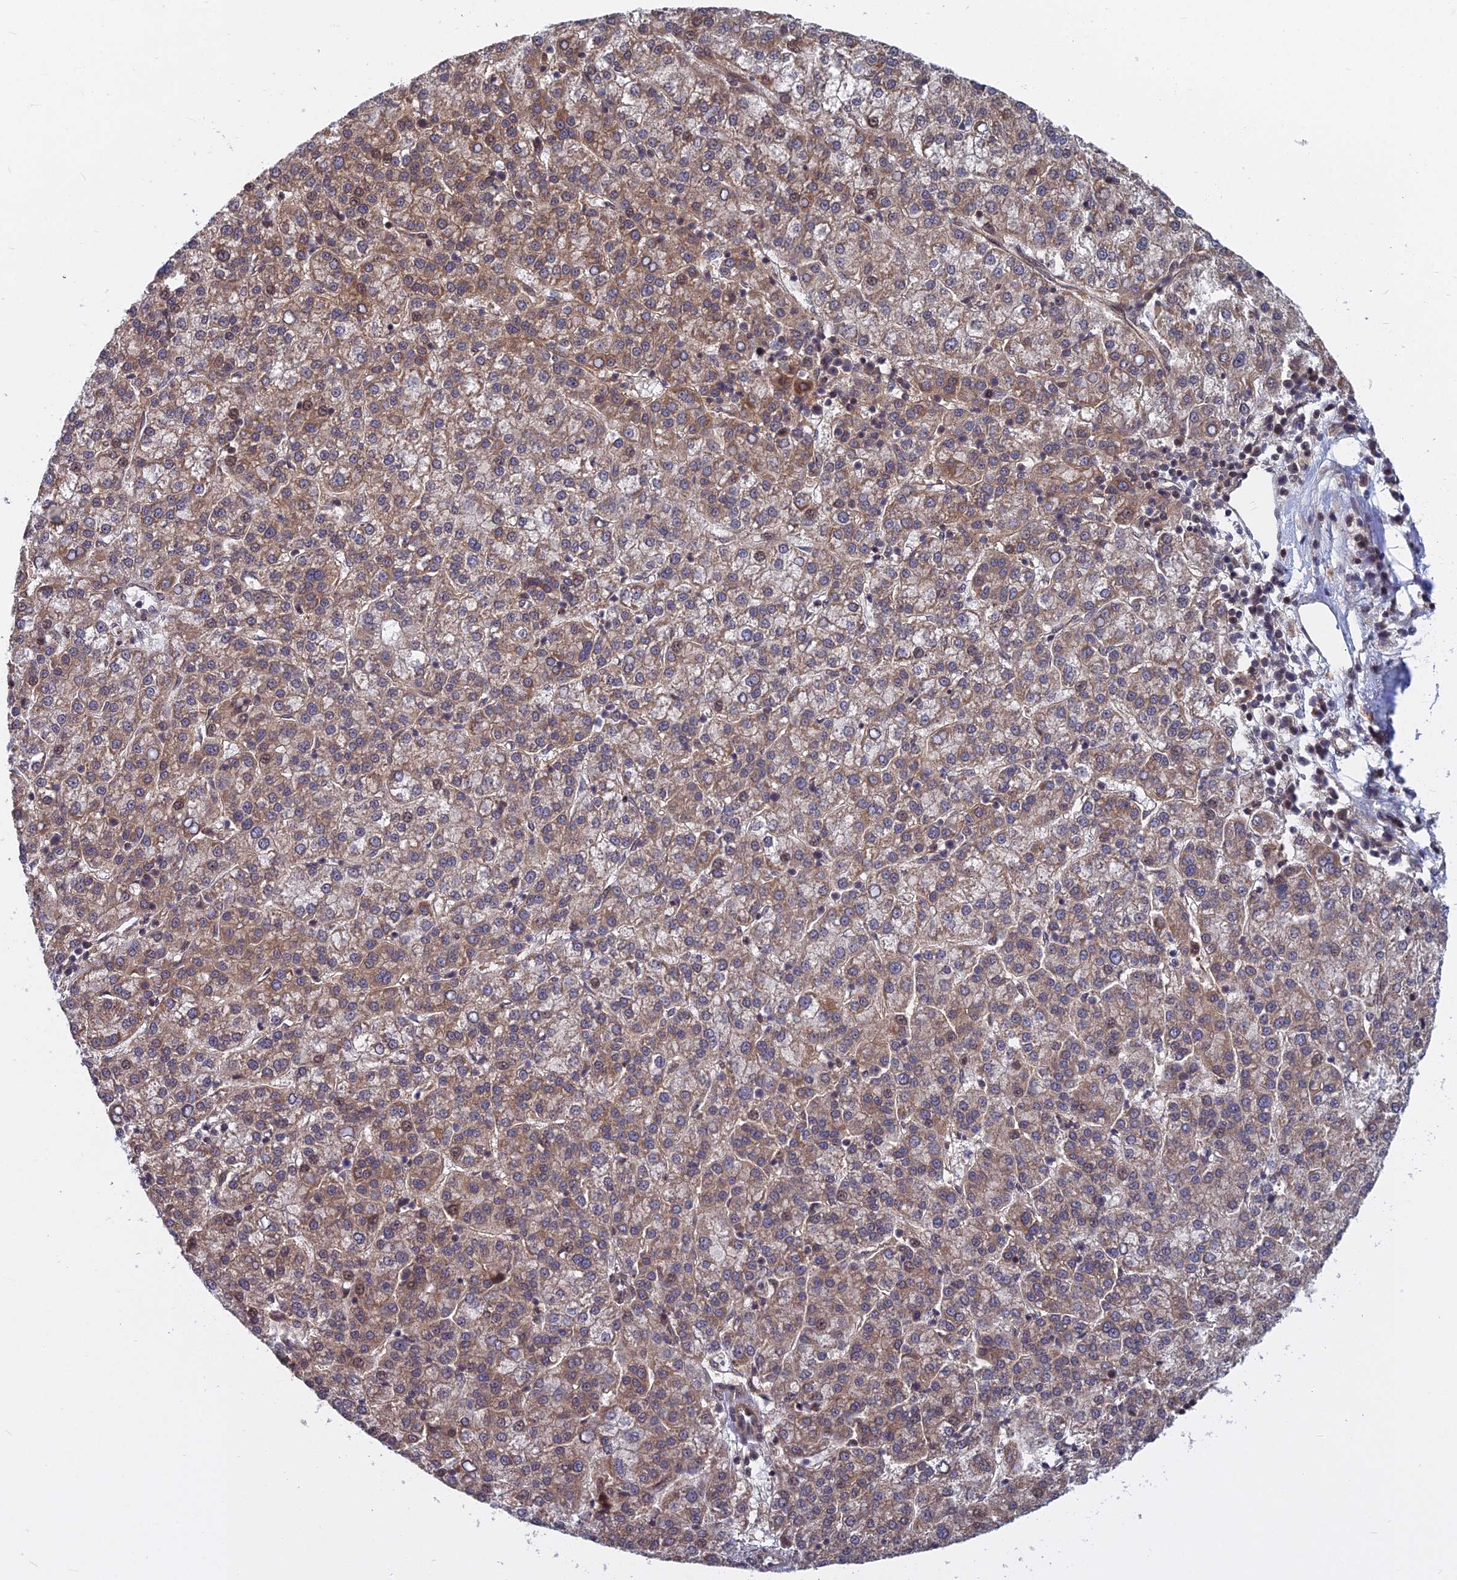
{"staining": {"intensity": "moderate", "quantity": ">75%", "location": "cytoplasmic/membranous,nuclear"}, "tissue": "liver cancer", "cell_type": "Tumor cells", "image_type": "cancer", "snomed": [{"axis": "morphology", "description": "Carcinoma, Hepatocellular, NOS"}, {"axis": "topography", "description": "Liver"}], "caption": "Protein expression analysis of human liver cancer reveals moderate cytoplasmic/membranous and nuclear expression in approximately >75% of tumor cells. (Stains: DAB (3,3'-diaminobenzidine) in brown, nuclei in blue, Microscopy: brightfield microscopy at high magnification).", "gene": "COMMD2", "patient": {"sex": "female", "age": 58}}